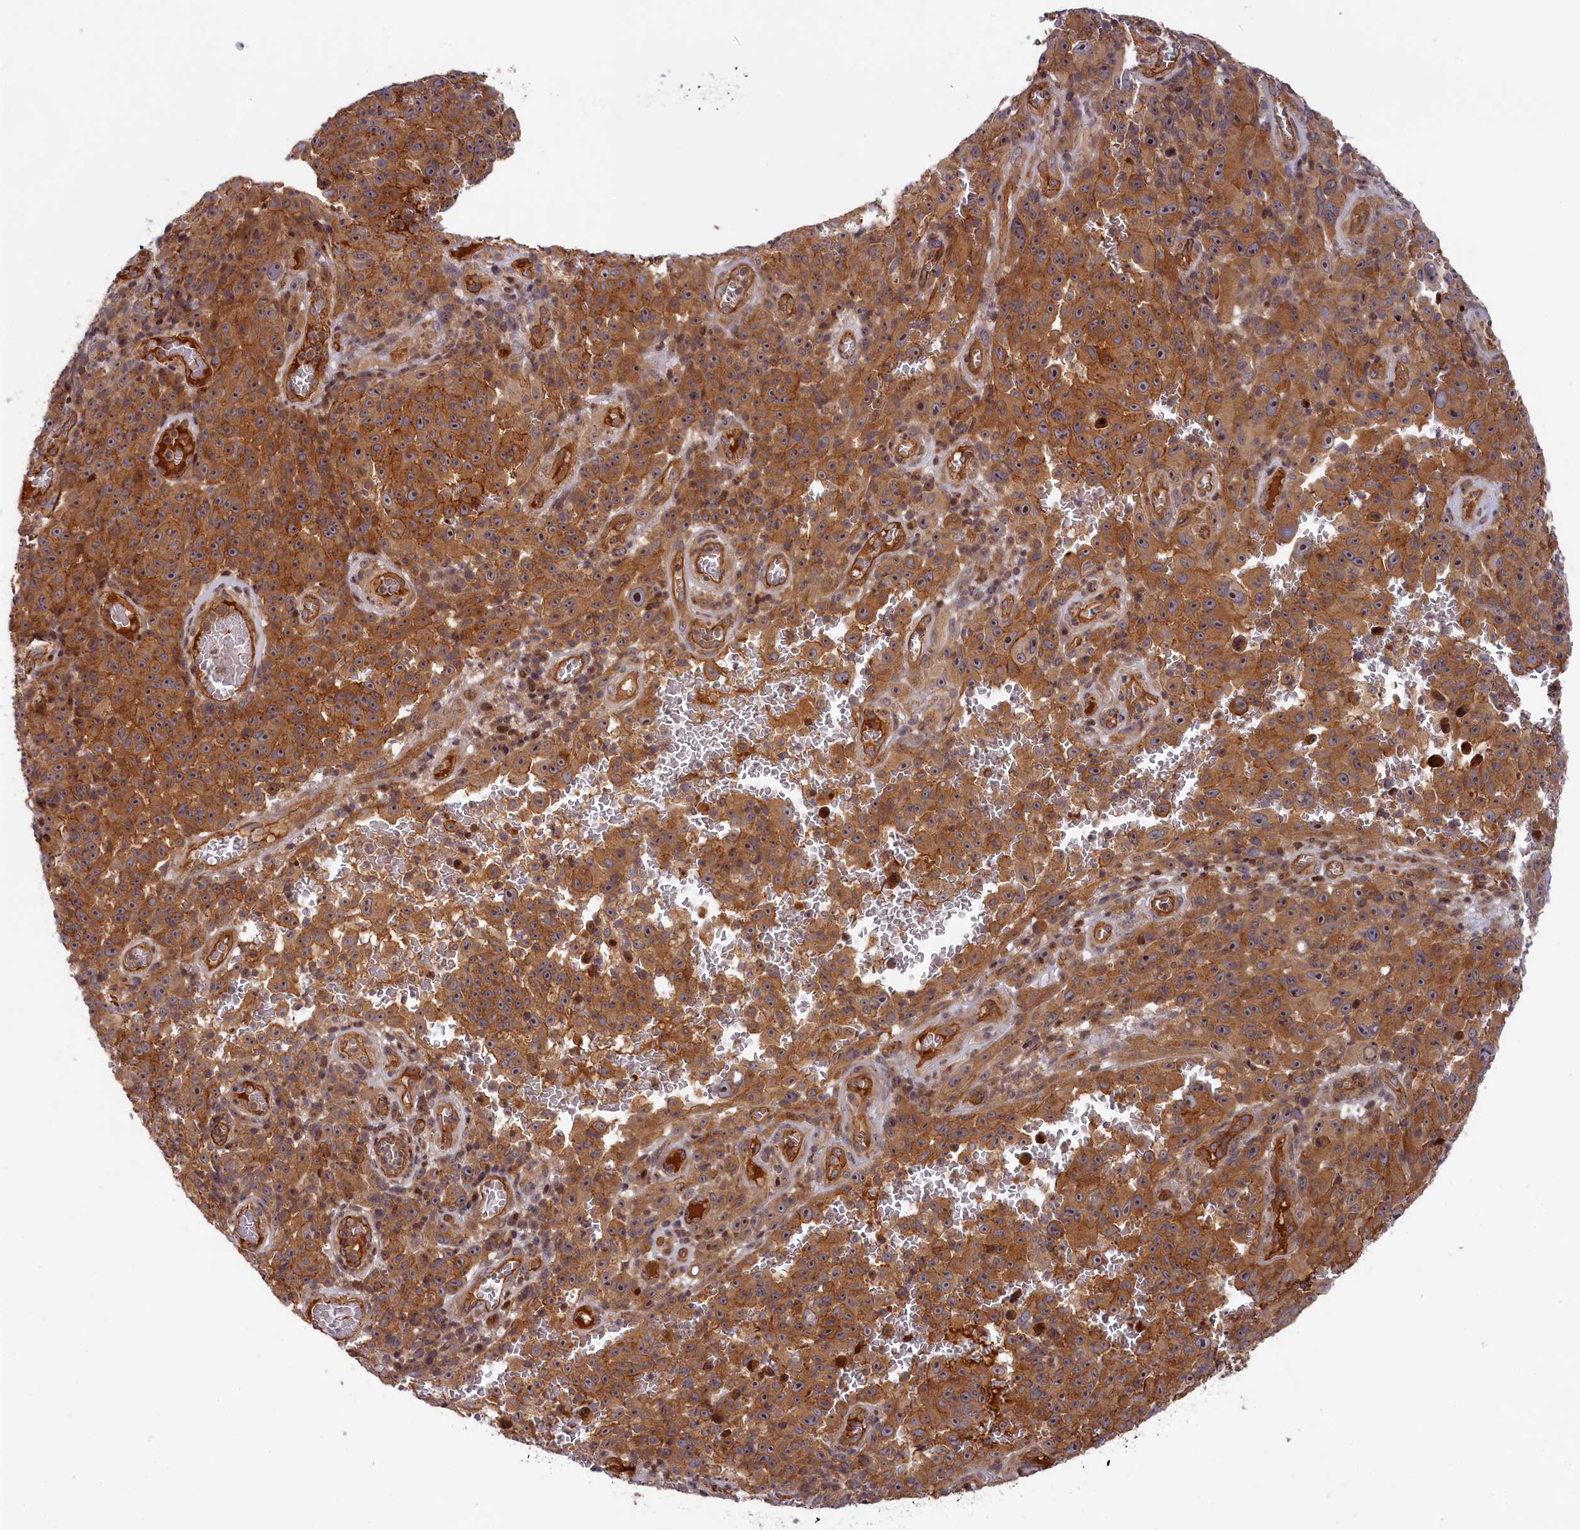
{"staining": {"intensity": "moderate", "quantity": ">75%", "location": "cytoplasmic/membranous,nuclear"}, "tissue": "melanoma", "cell_type": "Tumor cells", "image_type": "cancer", "snomed": [{"axis": "morphology", "description": "Malignant melanoma, NOS"}, {"axis": "topography", "description": "Skin"}], "caption": "Melanoma stained with DAB immunohistochemistry (IHC) shows medium levels of moderate cytoplasmic/membranous and nuclear expression in approximately >75% of tumor cells.", "gene": "CEP44", "patient": {"sex": "female", "age": 82}}